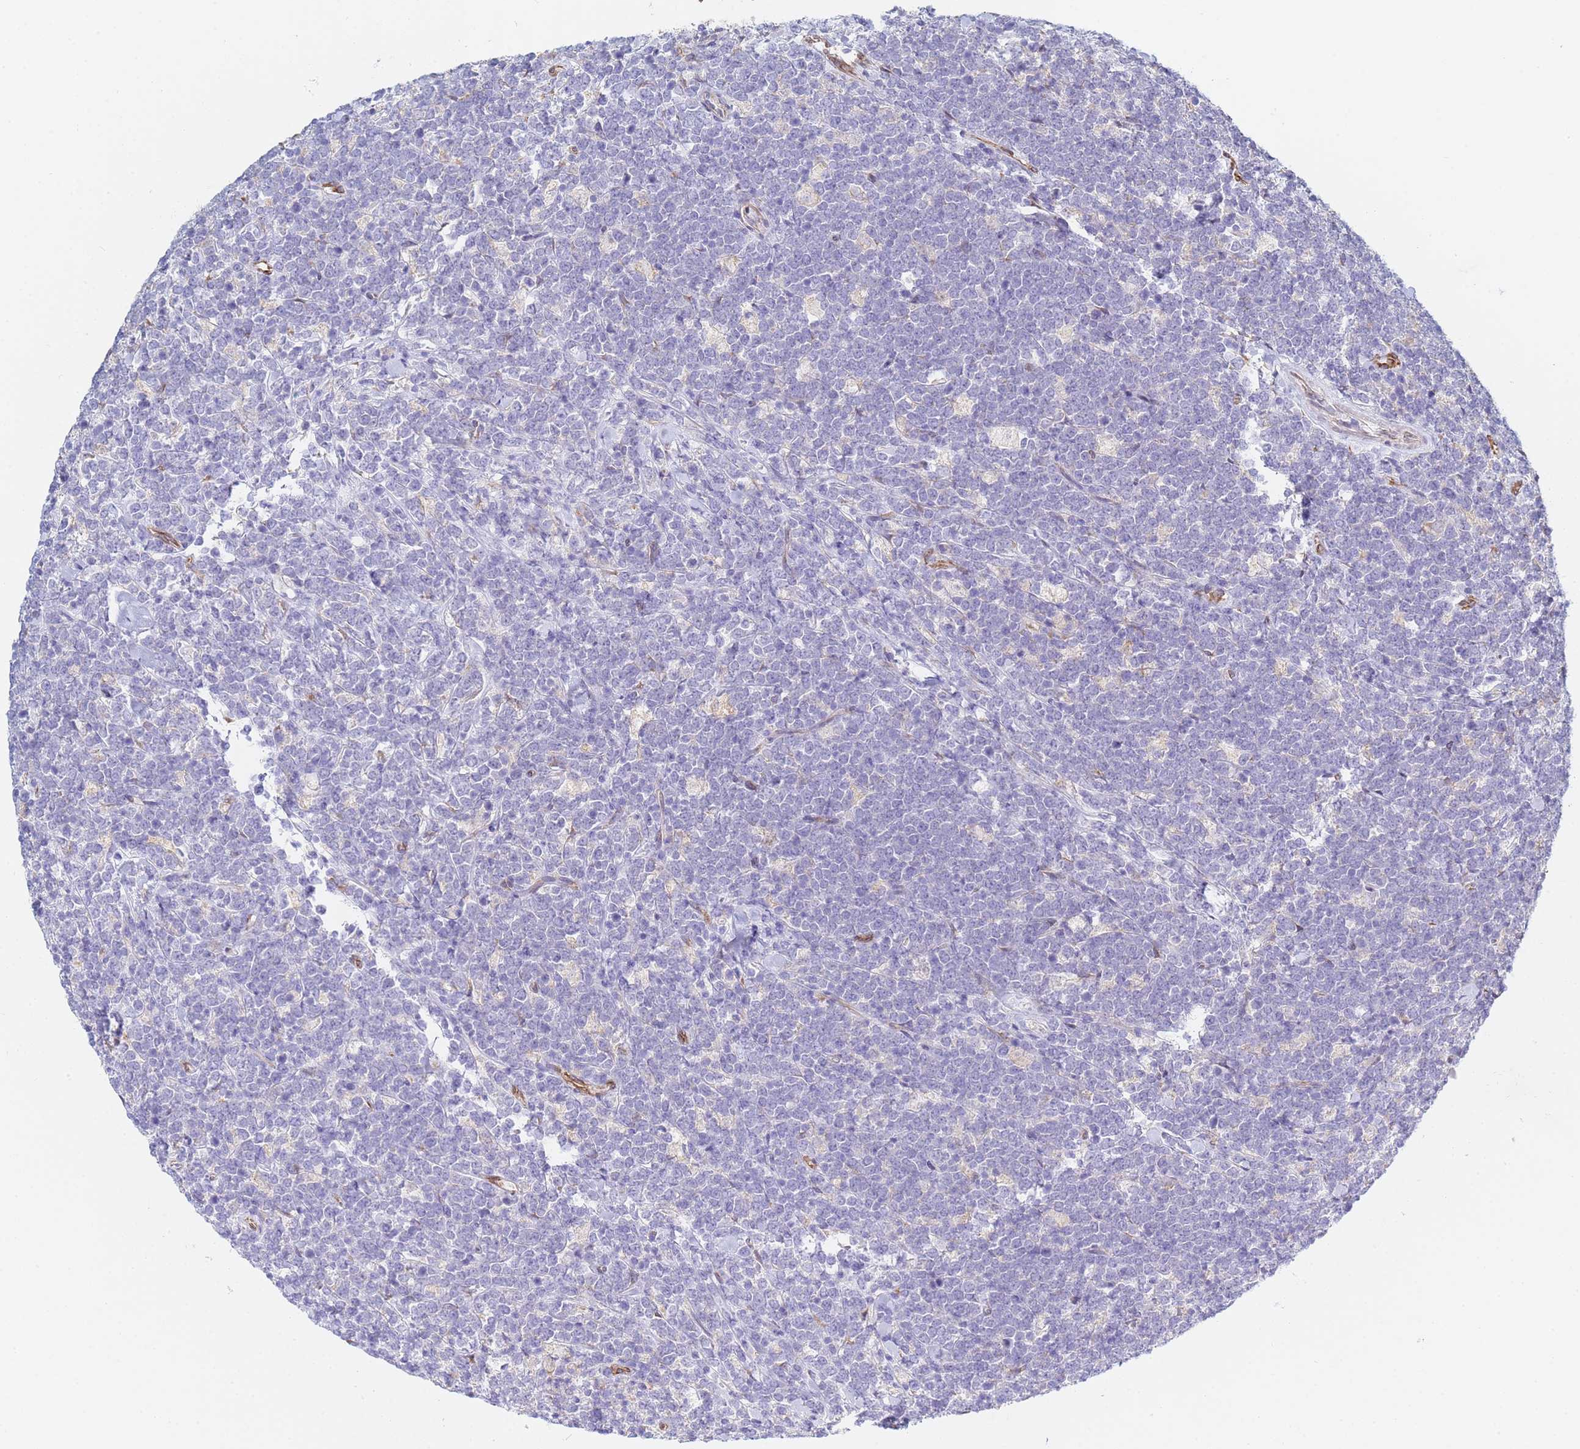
{"staining": {"intensity": "negative", "quantity": "none", "location": "none"}, "tissue": "lymphoma", "cell_type": "Tumor cells", "image_type": "cancer", "snomed": [{"axis": "morphology", "description": "Malignant lymphoma, non-Hodgkin's type, High grade"}, {"axis": "topography", "description": "Small intestine"}], "caption": "Immunohistochemistry (IHC) image of neoplastic tissue: lymphoma stained with DAB (3,3'-diaminobenzidine) displays no significant protein staining in tumor cells. (Stains: DAB immunohistochemistry with hematoxylin counter stain, Microscopy: brightfield microscopy at high magnification).", "gene": "GDAP2", "patient": {"sex": "male", "age": 8}}